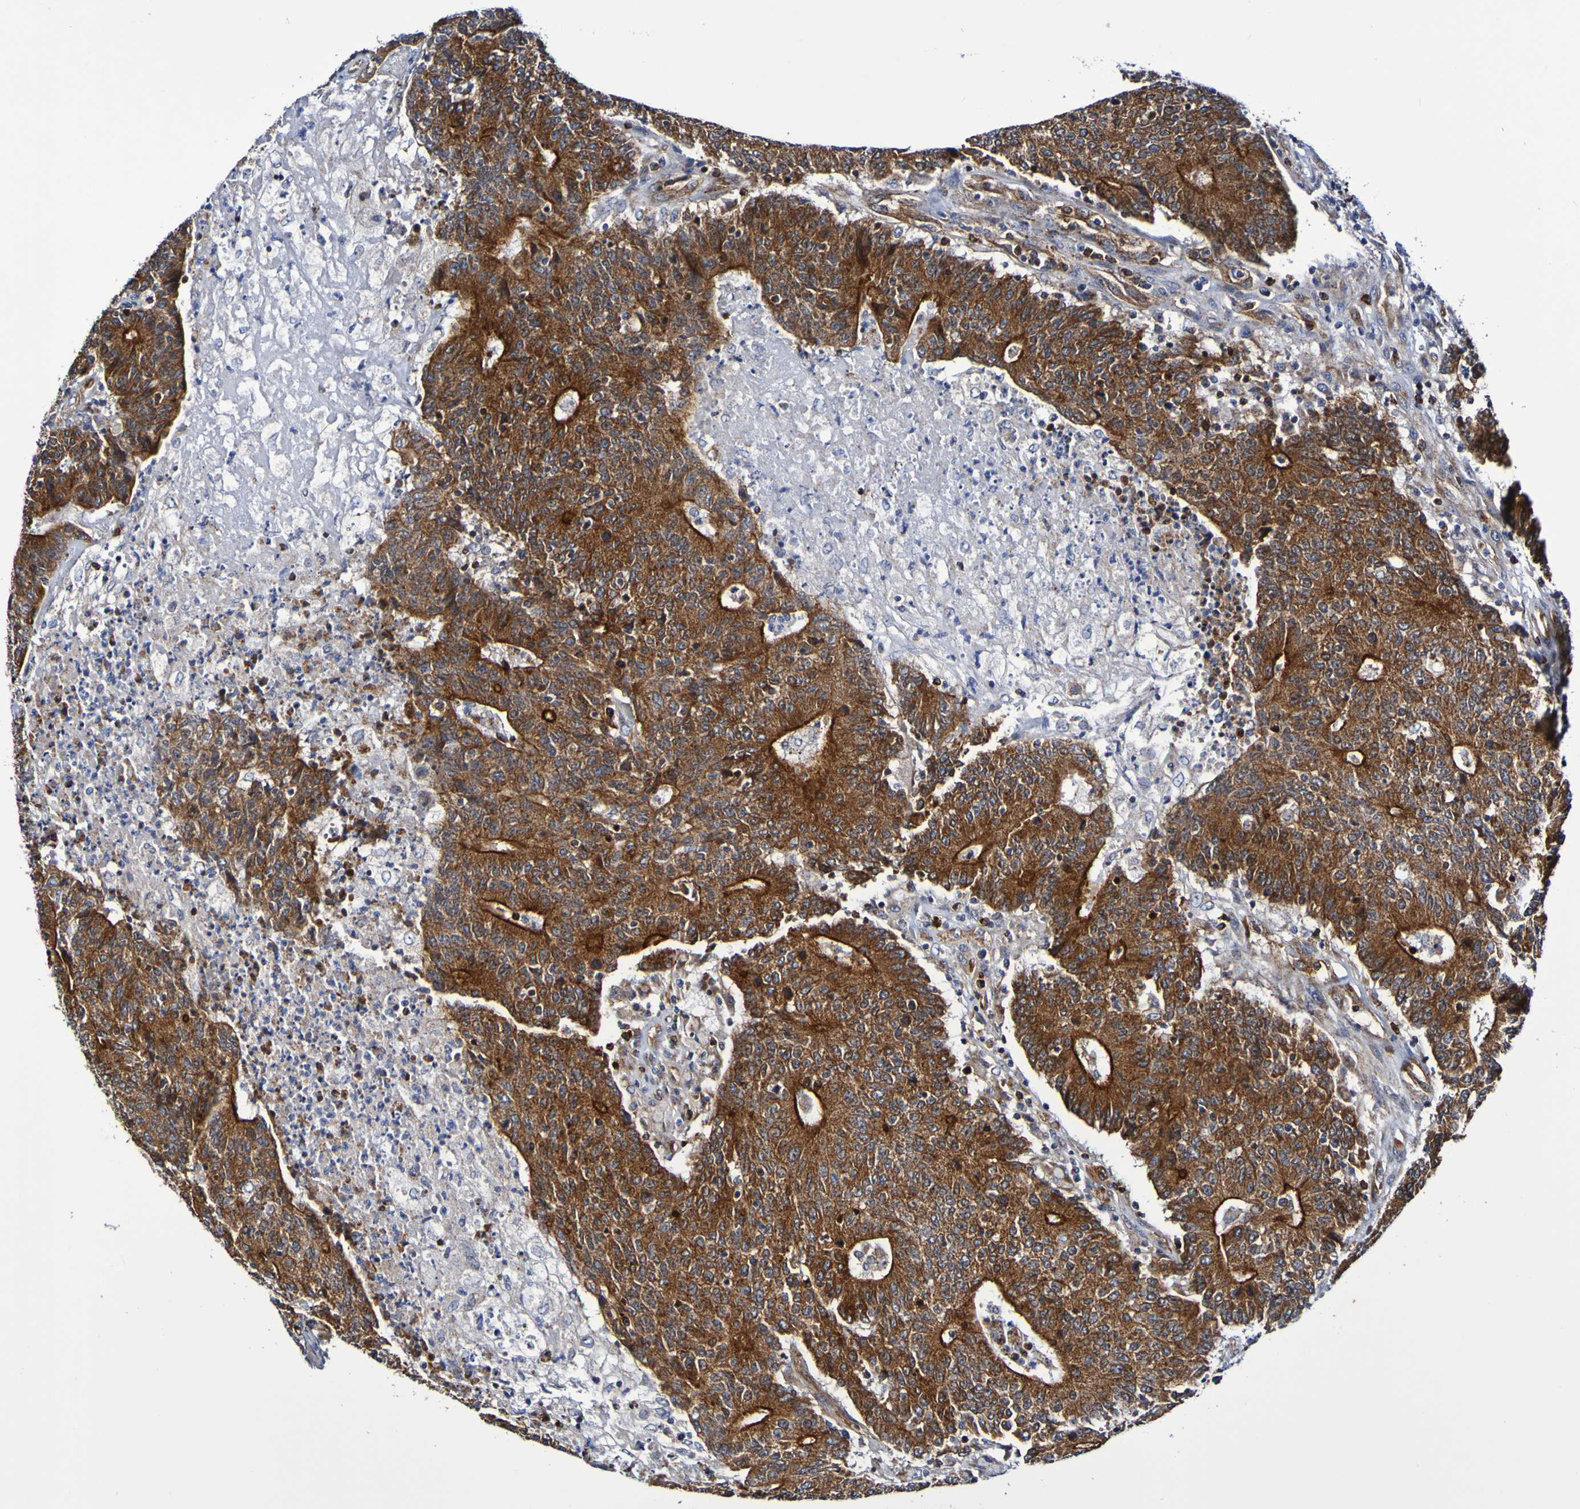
{"staining": {"intensity": "strong", "quantity": ">75%", "location": "cytoplasmic/membranous"}, "tissue": "colorectal cancer", "cell_type": "Tumor cells", "image_type": "cancer", "snomed": [{"axis": "morphology", "description": "Normal tissue, NOS"}, {"axis": "morphology", "description": "Adenocarcinoma, NOS"}, {"axis": "topography", "description": "Colon"}], "caption": "The immunohistochemical stain shows strong cytoplasmic/membranous positivity in tumor cells of colorectal cancer (adenocarcinoma) tissue.", "gene": "GJB1", "patient": {"sex": "female", "age": 75}}